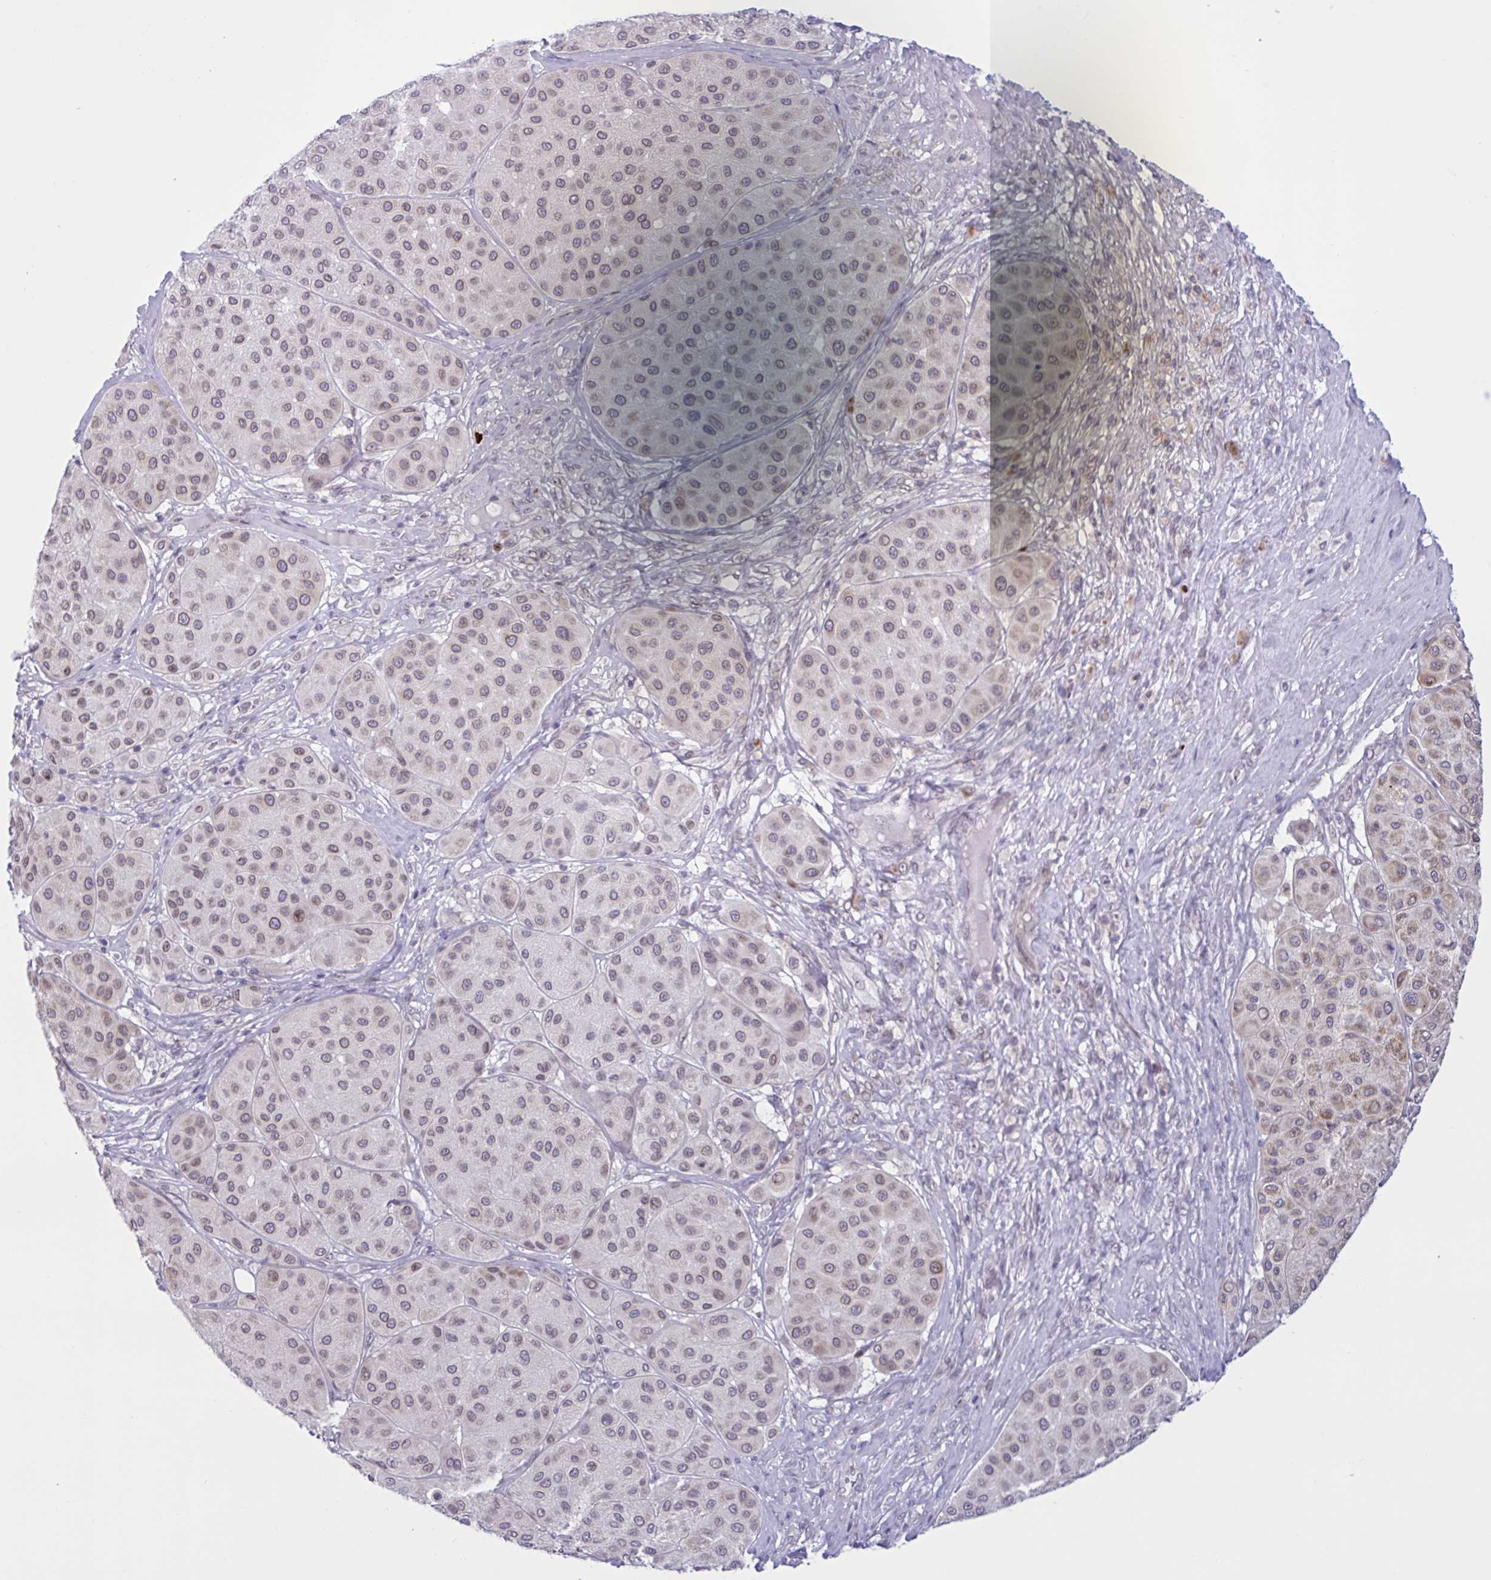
{"staining": {"intensity": "moderate", "quantity": ">75%", "location": "cytoplasmic/membranous,nuclear"}, "tissue": "melanoma", "cell_type": "Tumor cells", "image_type": "cancer", "snomed": [{"axis": "morphology", "description": "Malignant melanoma, Metastatic site"}, {"axis": "topography", "description": "Smooth muscle"}], "caption": "Tumor cells show medium levels of moderate cytoplasmic/membranous and nuclear expression in about >75% of cells in melanoma.", "gene": "DOCK11", "patient": {"sex": "male", "age": 41}}